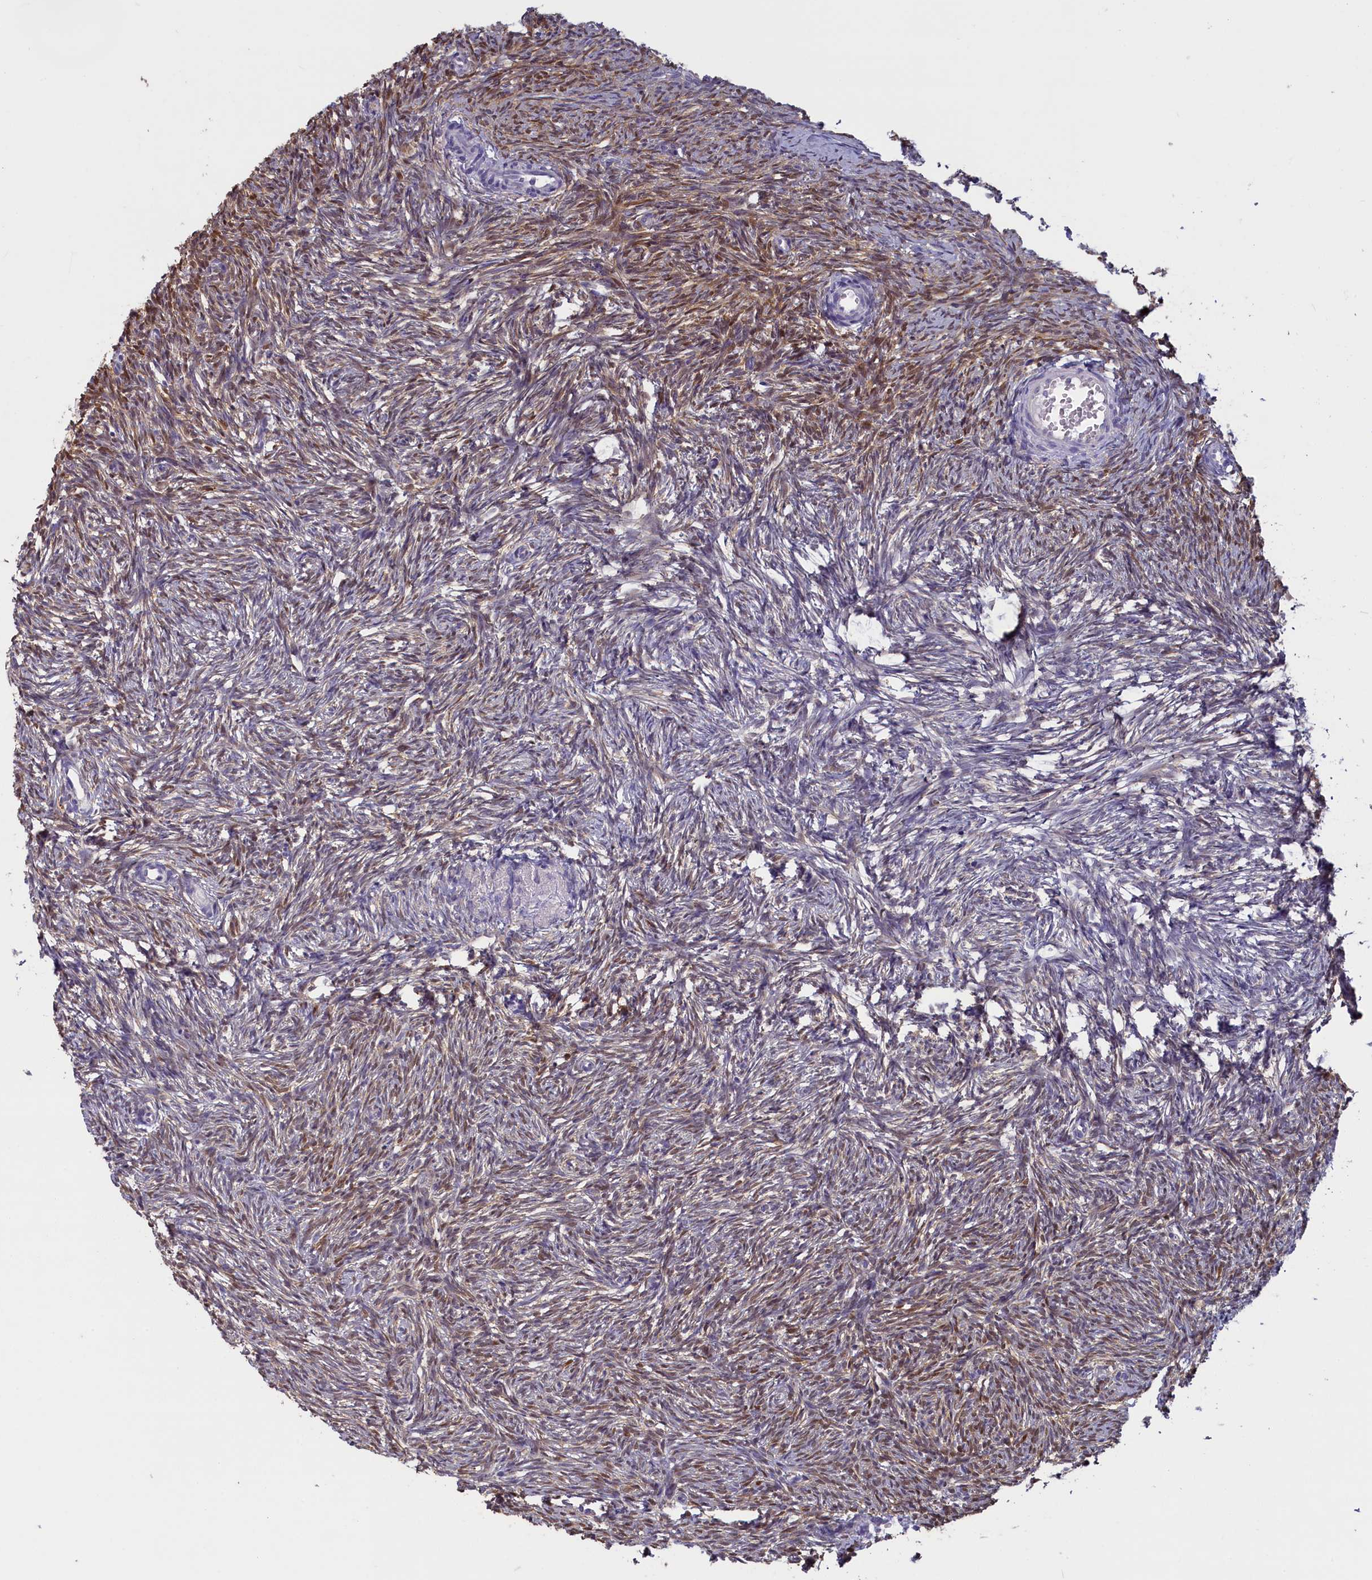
{"staining": {"intensity": "strong", "quantity": "25%-75%", "location": "cytoplasmic/membranous,nuclear"}, "tissue": "ovary", "cell_type": "Ovarian stroma cells", "image_type": "normal", "snomed": [{"axis": "morphology", "description": "Normal tissue, NOS"}, {"axis": "topography", "description": "Ovary"}], "caption": "Immunohistochemical staining of normal ovary reveals high levels of strong cytoplasmic/membranous,nuclear positivity in approximately 25%-75% of ovarian stroma cells. The staining was performed using DAB, with brown indicating positive protein expression. Nuclei are stained blue with hematoxylin.", "gene": "UCHL3", "patient": {"sex": "female", "age": 51}}